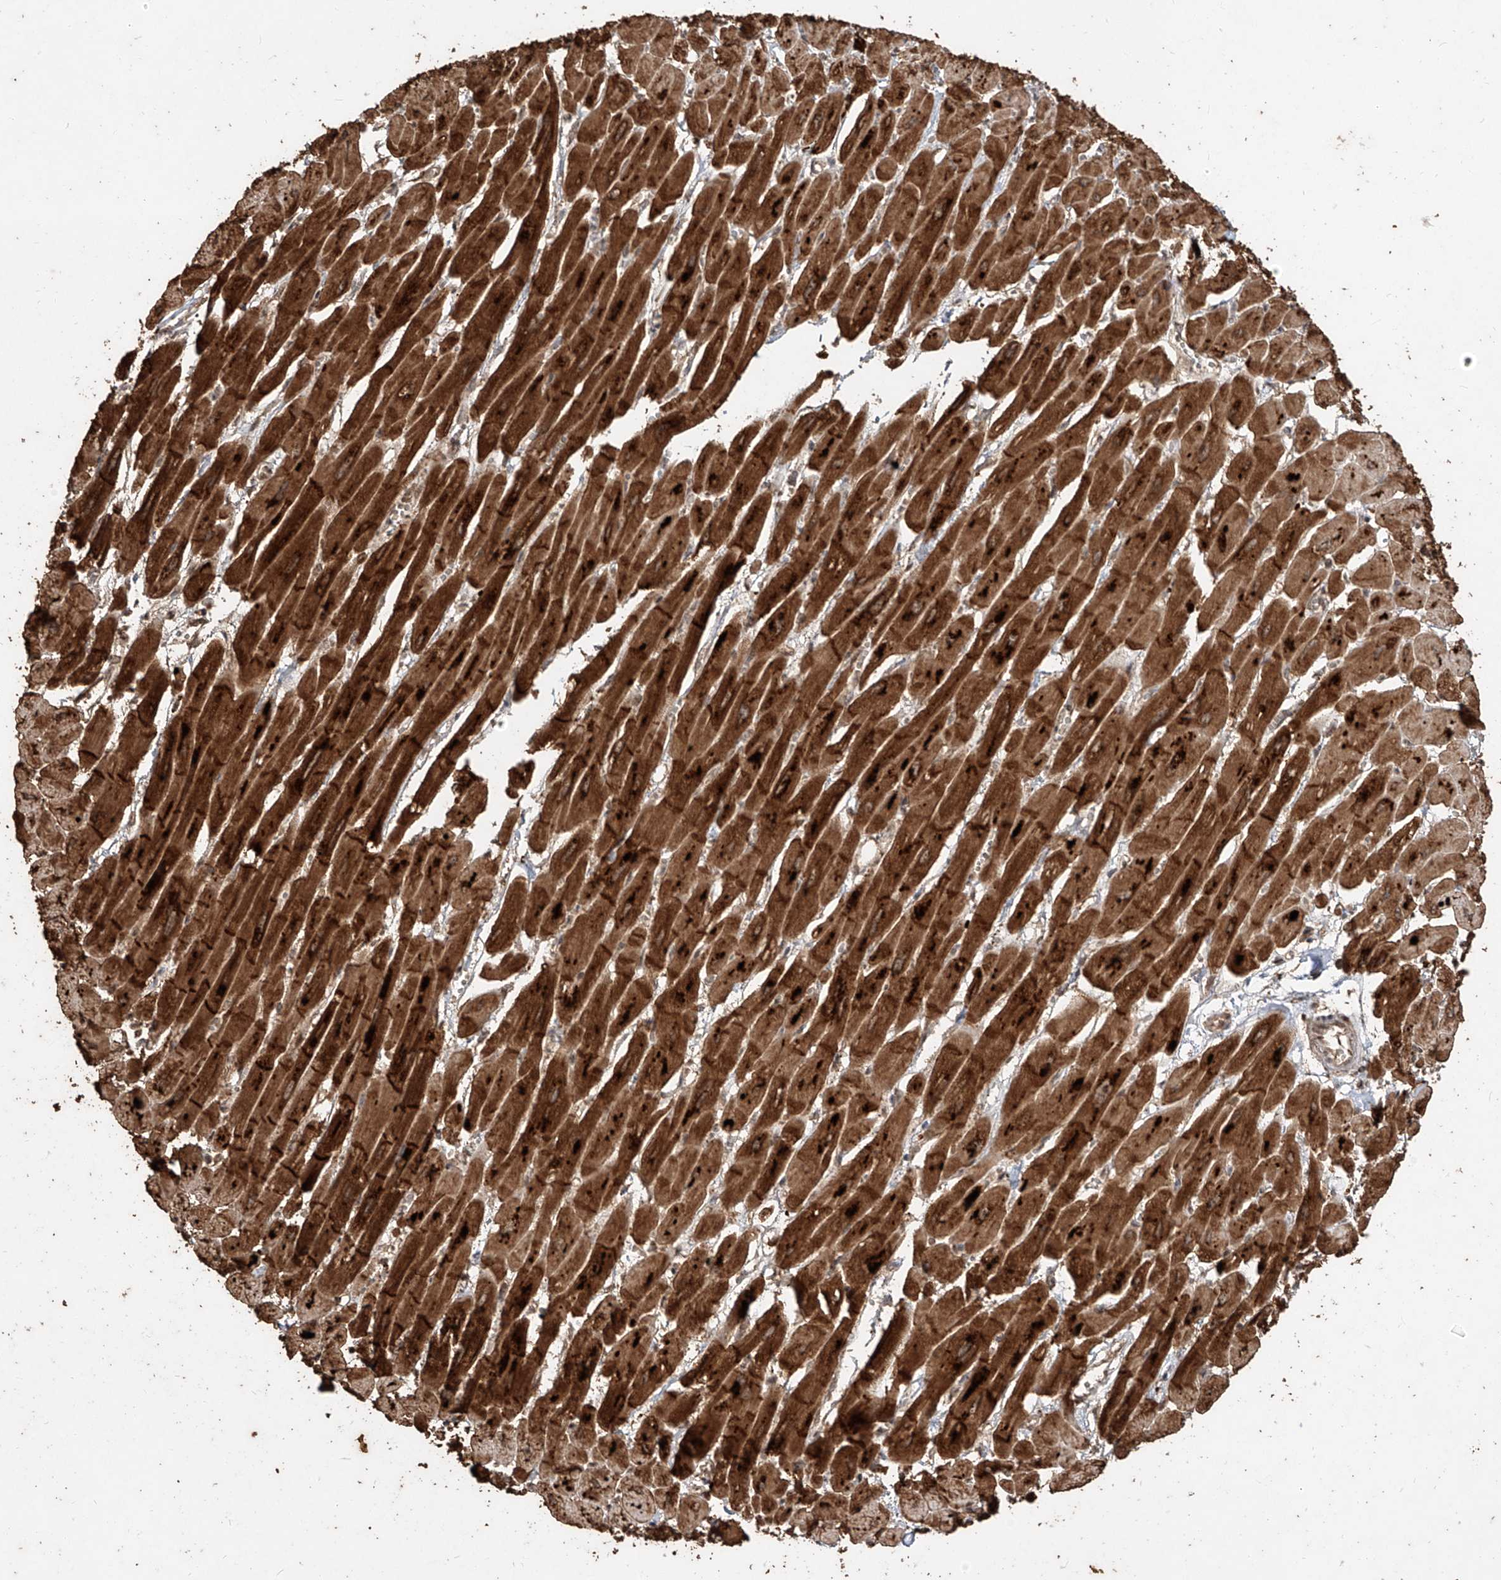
{"staining": {"intensity": "strong", "quantity": ">75%", "location": "cytoplasmic/membranous,nuclear"}, "tissue": "heart muscle", "cell_type": "Cardiomyocytes", "image_type": "normal", "snomed": [{"axis": "morphology", "description": "Normal tissue, NOS"}, {"axis": "topography", "description": "Heart"}], "caption": "The photomicrograph shows immunohistochemical staining of unremarkable heart muscle. There is strong cytoplasmic/membranous,nuclear expression is present in approximately >75% of cardiomyocytes.", "gene": "ZNF660", "patient": {"sex": "female", "age": 54}}